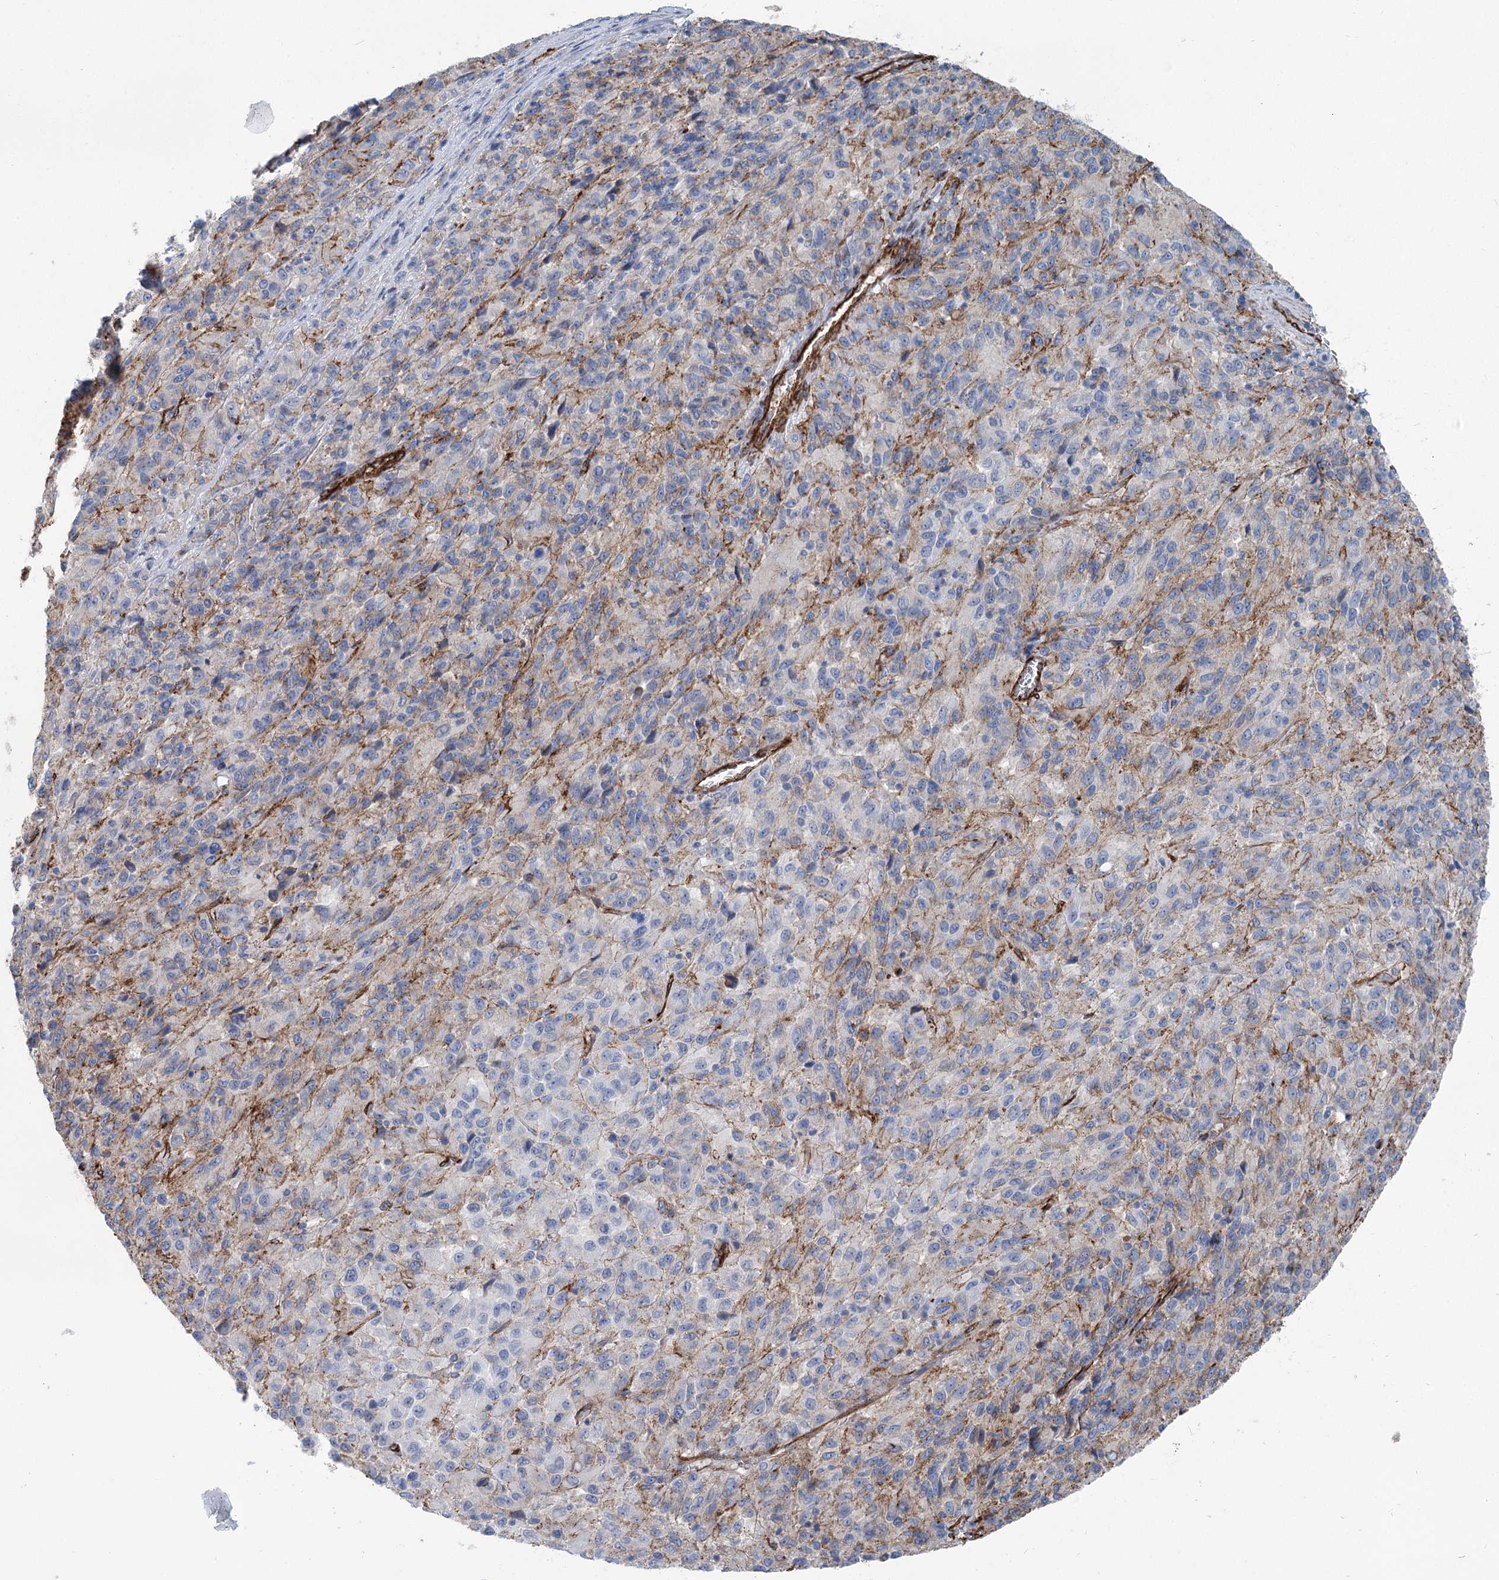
{"staining": {"intensity": "negative", "quantity": "none", "location": "none"}, "tissue": "melanoma", "cell_type": "Tumor cells", "image_type": "cancer", "snomed": [{"axis": "morphology", "description": "Malignant melanoma, Metastatic site"}, {"axis": "topography", "description": "Lung"}], "caption": "The image displays no significant positivity in tumor cells of malignant melanoma (metastatic site).", "gene": "IQSEC1", "patient": {"sex": "male", "age": 64}}